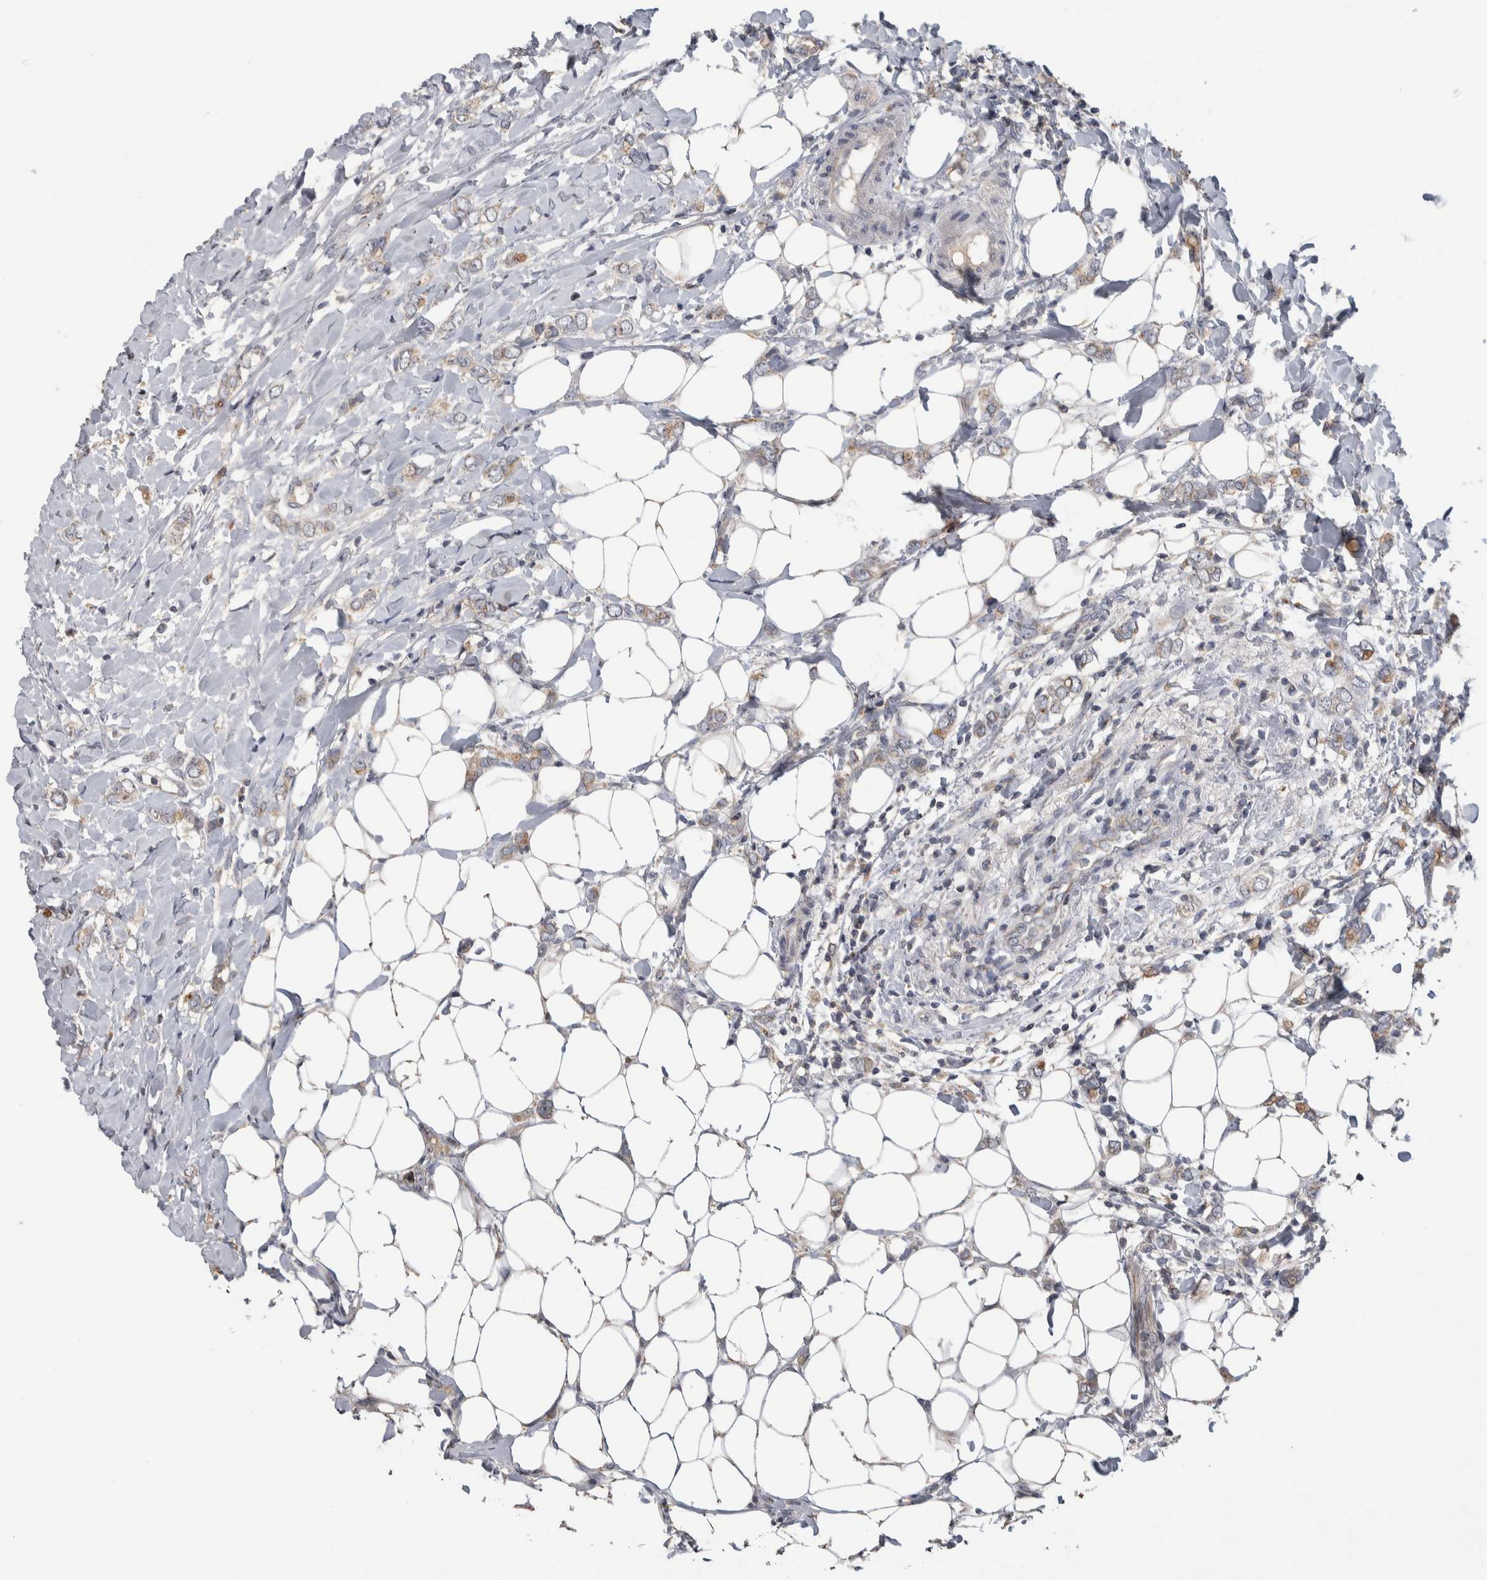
{"staining": {"intensity": "weak", "quantity": "25%-75%", "location": "cytoplasmic/membranous"}, "tissue": "breast cancer", "cell_type": "Tumor cells", "image_type": "cancer", "snomed": [{"axis": "morphology", "description": "Normal tissue, NOS"}, {"axis": "morphology", "description": "Lobular carcinoma"}, {"axis": "topography", "description": "Breast"}], "caption": "Human lobular carcinoma (breast) stained for a protein (brown) exhibits weak cytoplasmic/membranous positive expression in approximately 25%-75% of tumor cells.", "gene": "FAM83G", "patient": {"sex": "female", "age": 47}}